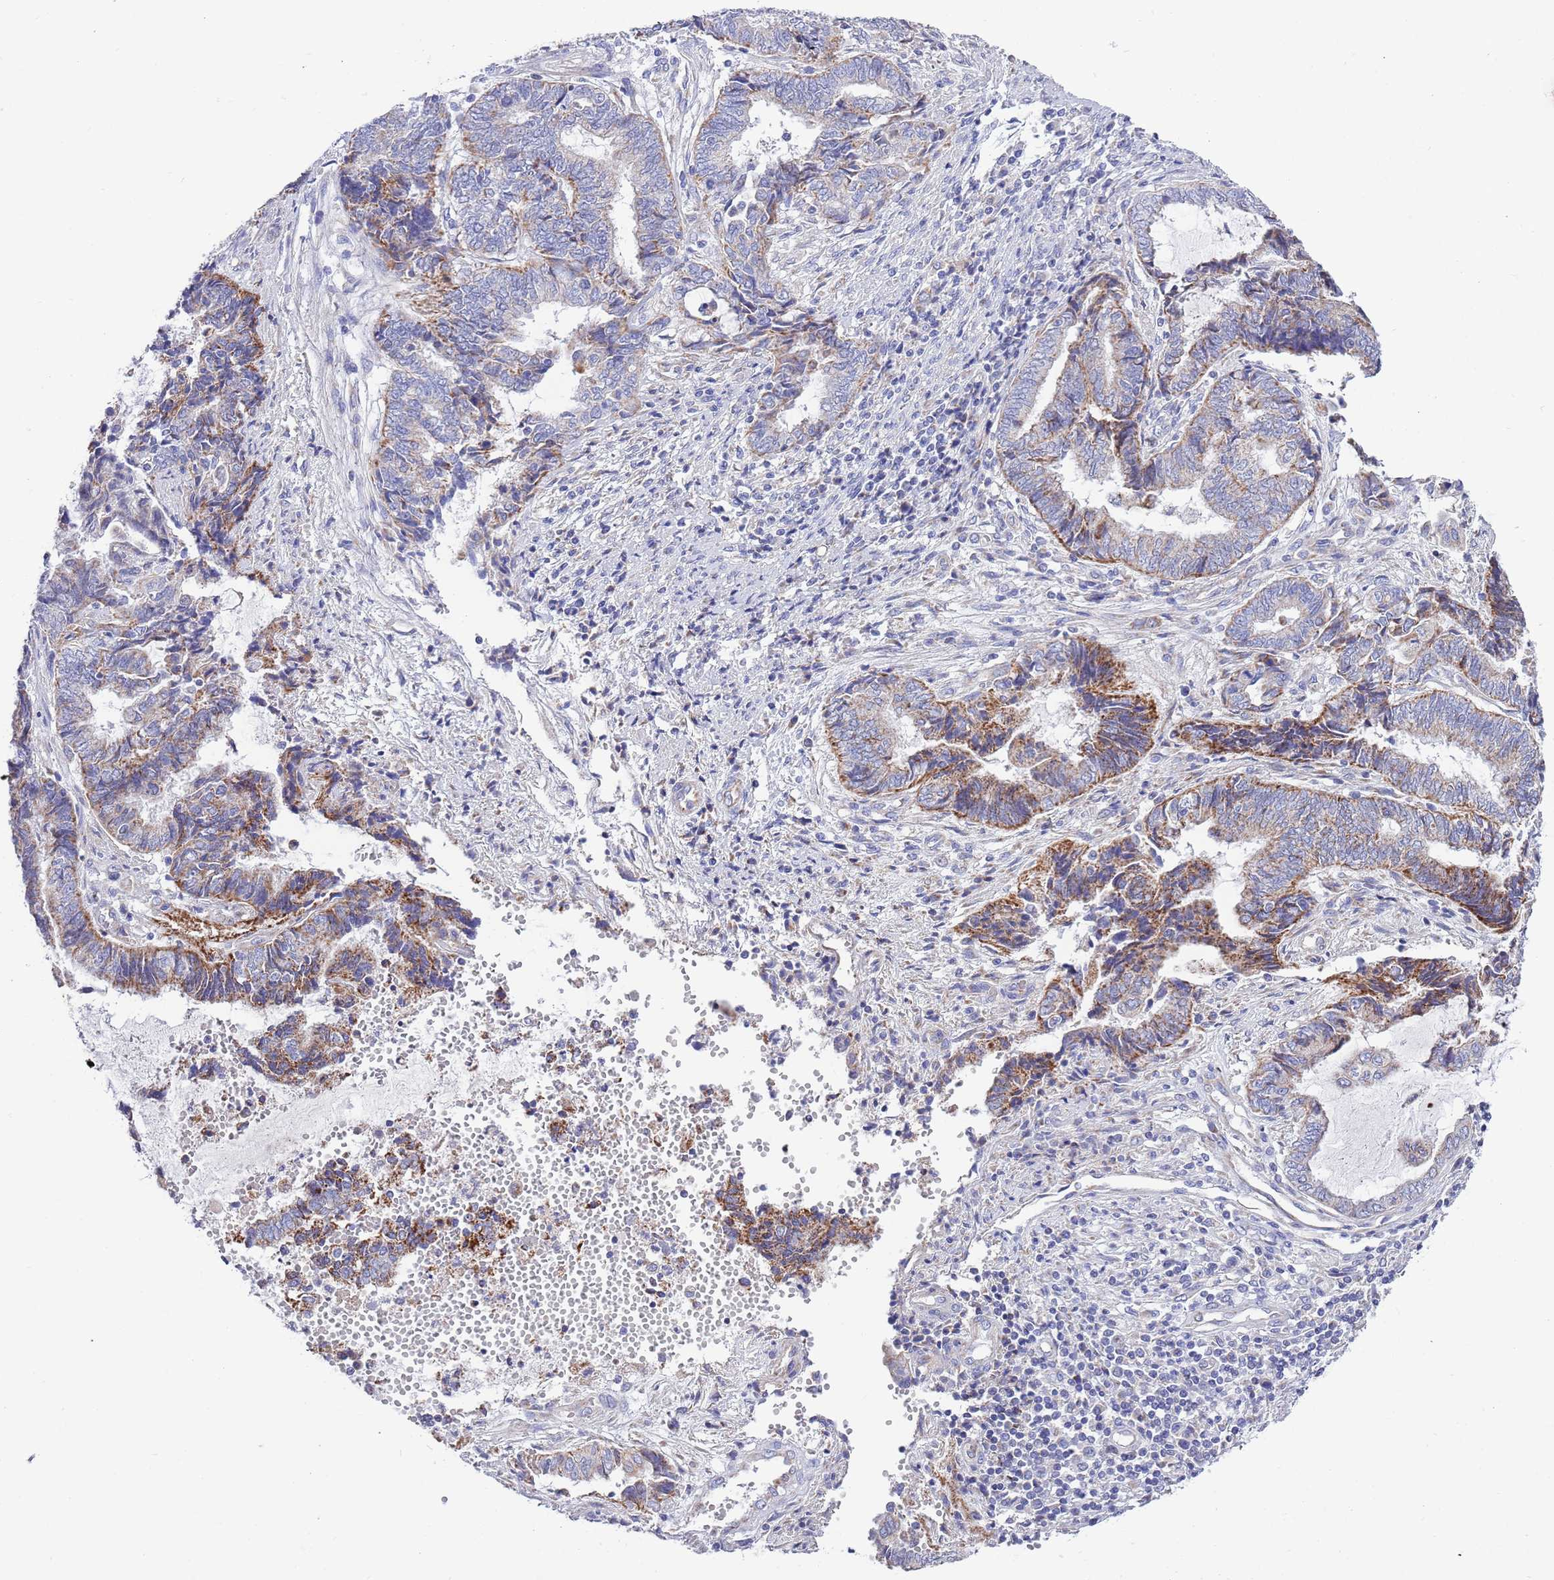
{"staining": {"intensity": "moderate", "quantity": "25%-75%", "location": "cytoplasmic/membranous"}, "tissue": "endometrial cancer", "cell_type": "Tumor cells", "image_type": "cancer", "snomed": [{"axis": "morphology", "description": "Adenocarcinoma, NOS"}, {"axis": "topography", "description": "Uterus"}, {"axis": "topography", "description": "Endometrium"}], "caption": "This is an image of immunohistochemistry (IHC) staining of endometrial cancer, which shows moderate expression in the cytoplasmic/membranous of tumor cells.", "gene": "EMC8", "patient": {"sex": "female", "age": 70}}